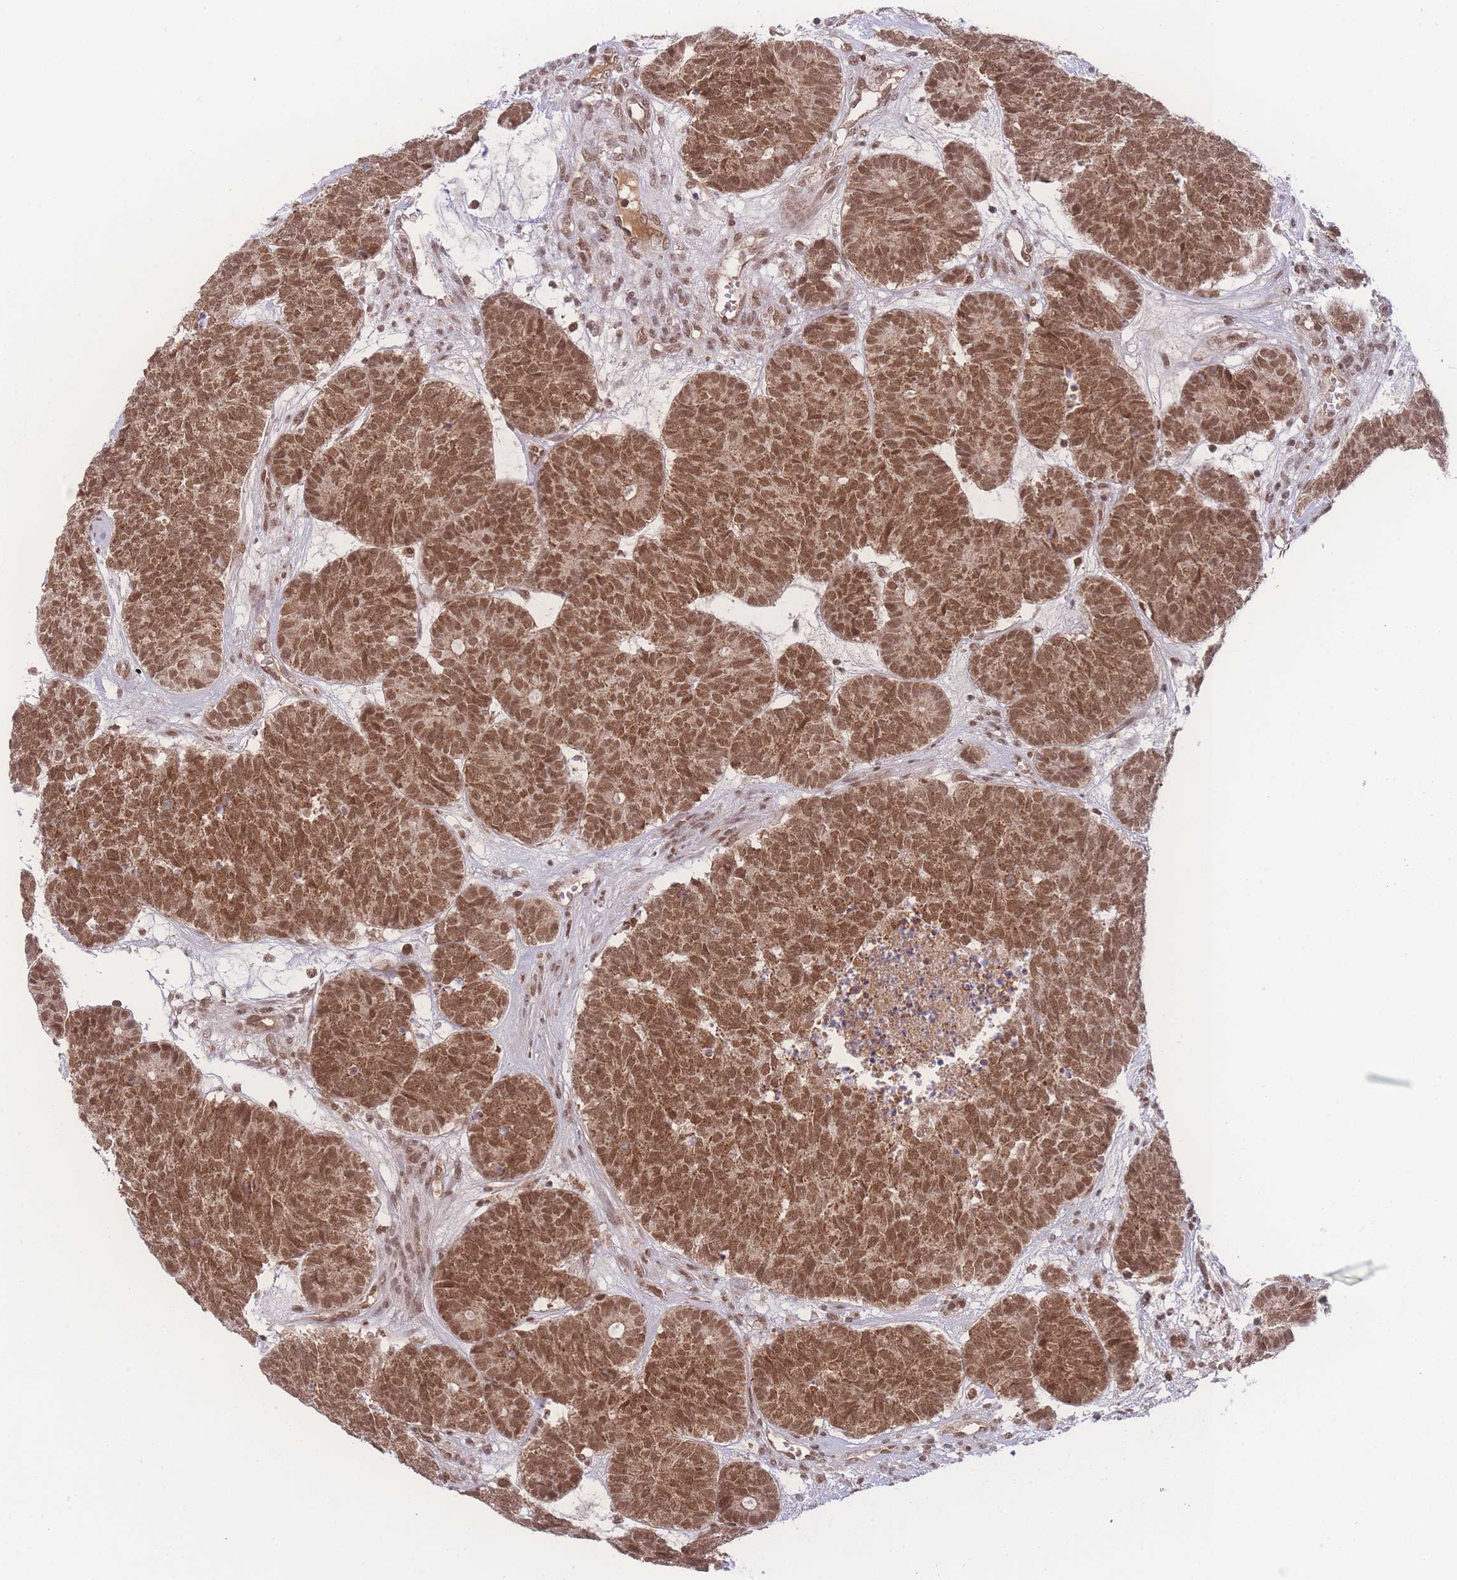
{"staining": {"intensity": "moderate", "quantity": ">75%", "location": "cytoplasmic/membranous,nuclear"}, "tissue": "head and neck cancer", "cell_type": "Tumor cells", "image_type": "cancer", "snomed": [{"axis": "morphology", "description": "Adenocarcinoma, NOS"}, {"axis": "topography", "description": "Head-Neck"}], "caption": "Immunohistochemical staining of human adenocarcinoma (head and neck) displays moderate cytoplasmic/membranous and nuclear protein expression in about >75% of tumor cells.", "gene": "RAVER1", "patient": {"sex": "female", "age": 81}}